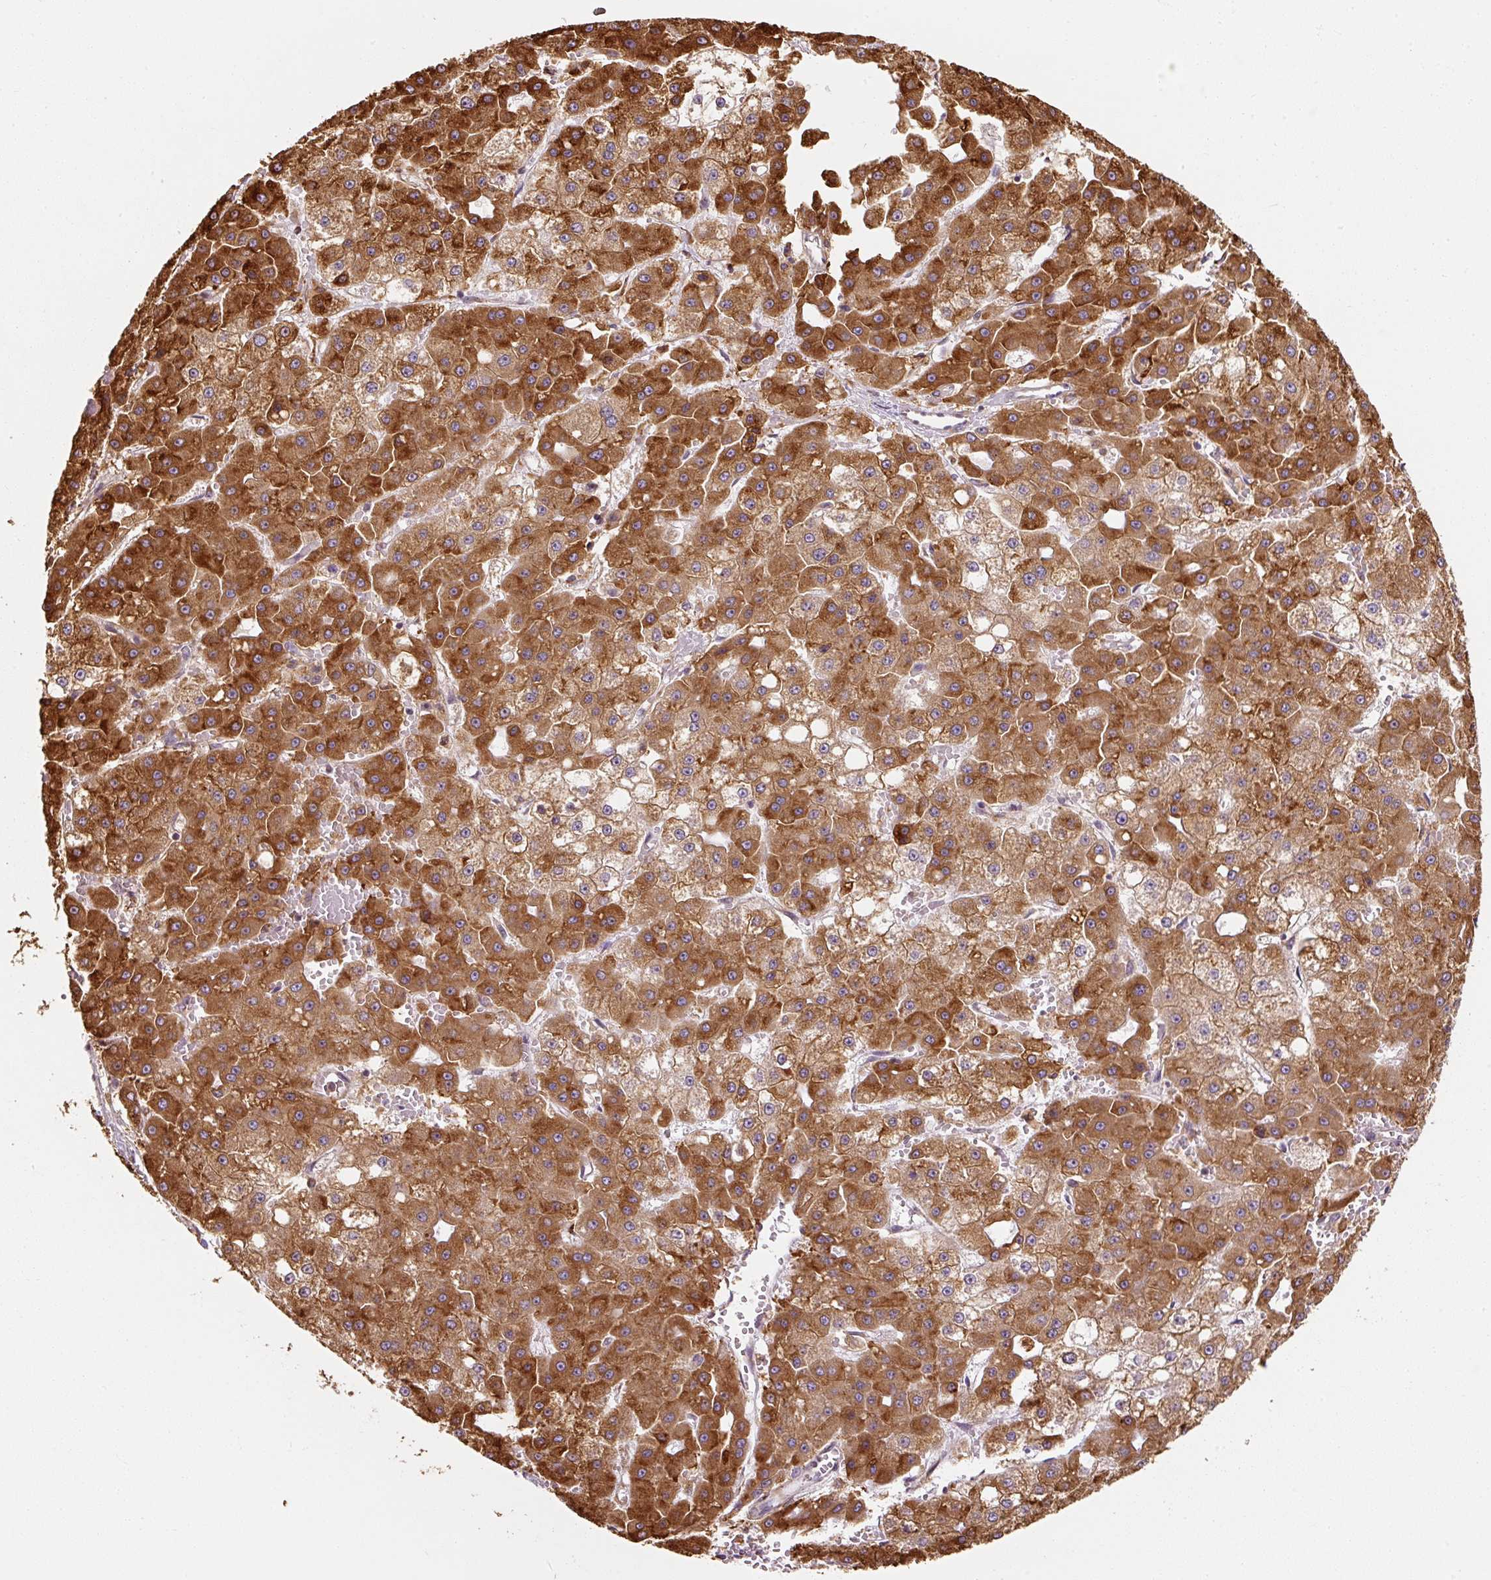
{"staining": {"intensity": "strong", "quantity": ">75%", "location": "cytoplasmic/membranous"}, "tissue": "liver cancer", "cell_type": "Tumor cells", "image_type": "cancer", "snomed": [{"axis": "morphology", "description": "Carcinoma, Hepatocellular, NOS"}, {"axis": "topography", "description": "Liver"}], "caption": "Immunohistochemistry of liver hepatocellular carcinoma reveals high levels of strong cytoplasmic/membranous positivity in approximately >75% of tumor cells.", "gene": "PRKCSH", "patient": {"sex": "male", "age": 47}}